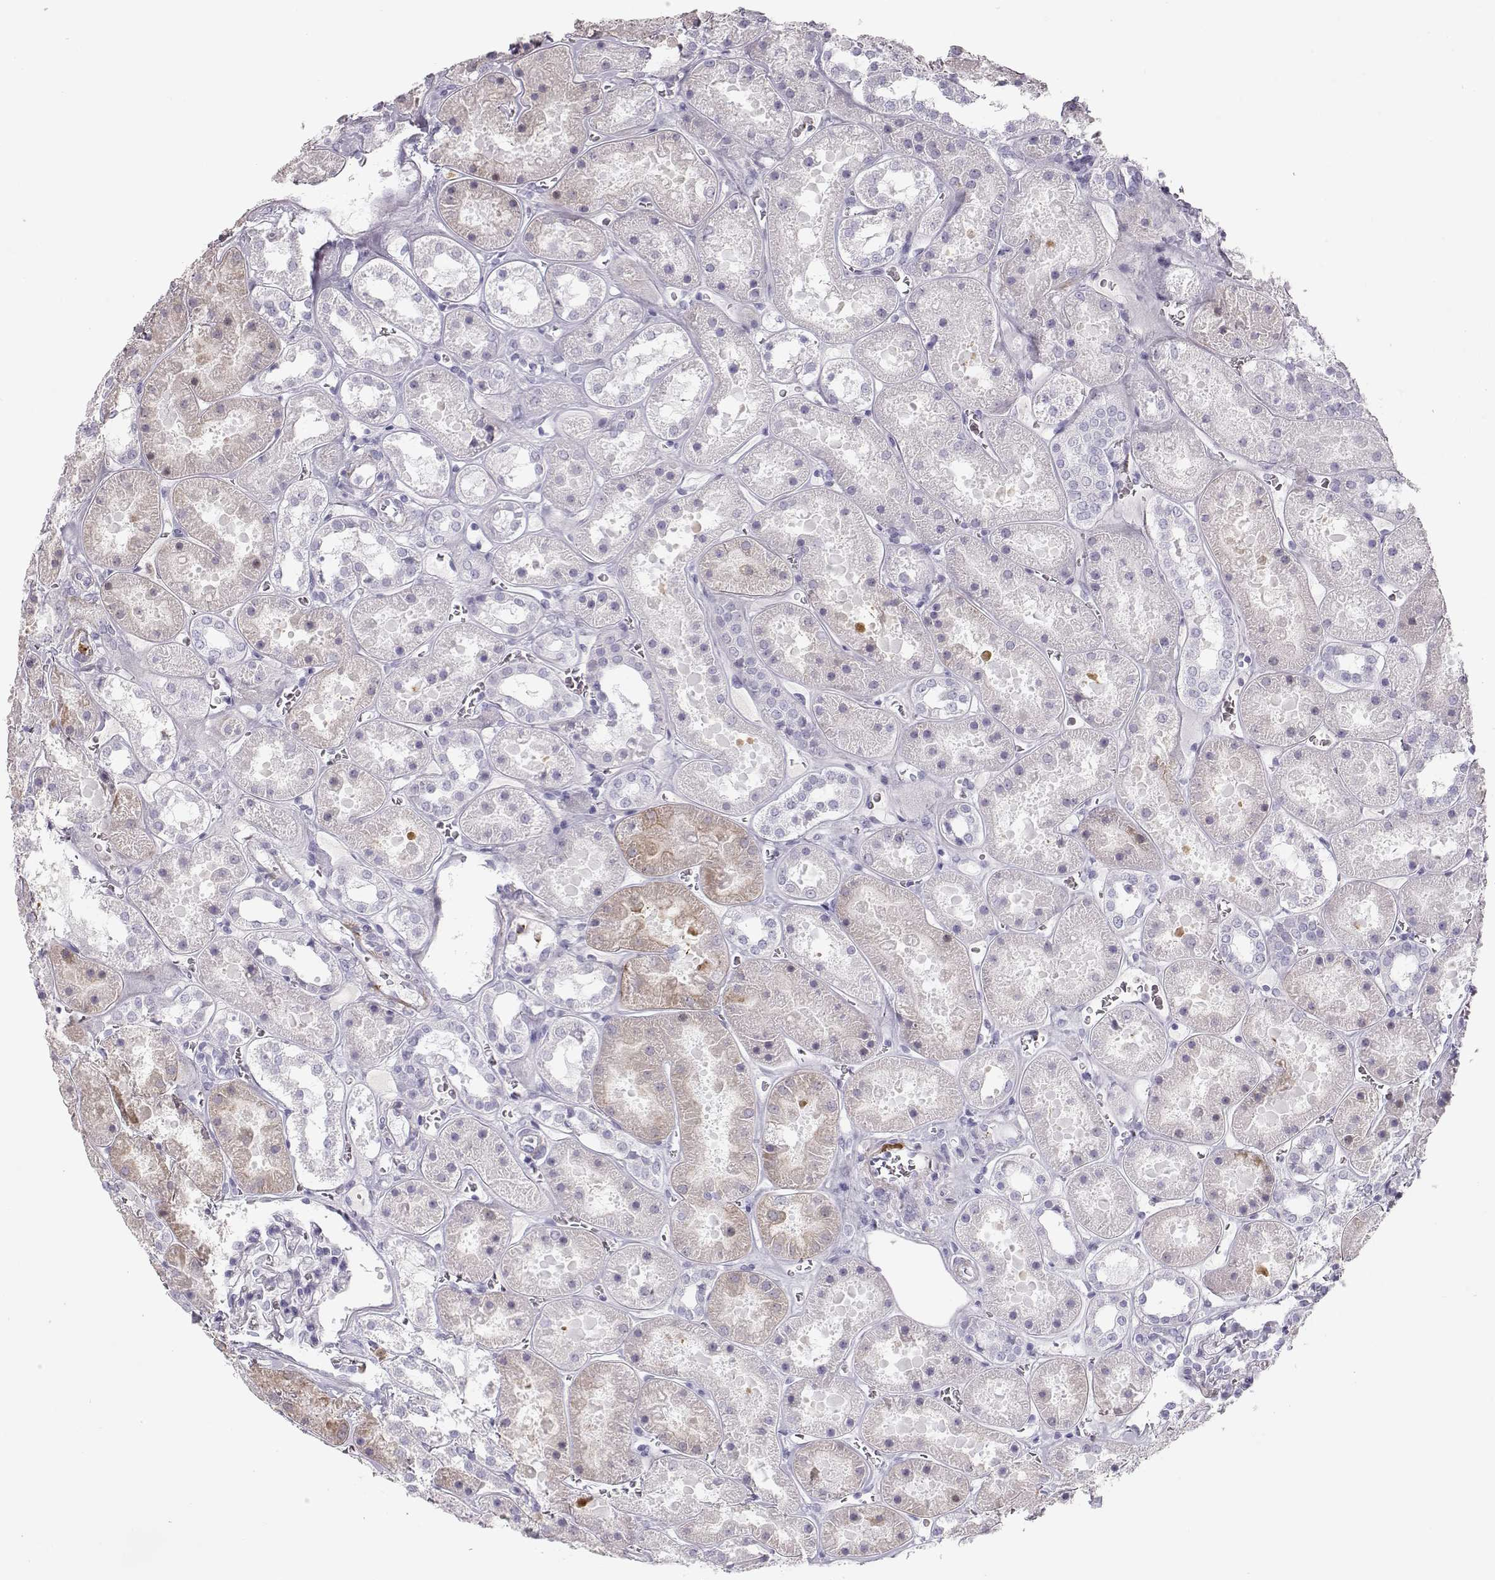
{"staining": {"intensity": "negative", "quantity": "none", "location": "none"}, "tissue": "kidney", "cell_type": "Cells in glomeruli", "image_type": "normal", "snomed": [{"axis": "morphology", "description": "Normal tissue, NOS"}, {"axis": "topography", "description": "Kidney"}], "caption": "Immunohistochemistry (IHC) image of unremarkable kidney stained for a protein (brown), which displays no staining in cells in glomeruli. The staining is performed using DAB (3,3'-diaminobenzidine) brown chromogen with nuclei counter-stained in using hematoxylin.", "gene": "MIP", "patient": {"sex": "female", "age": 41}}